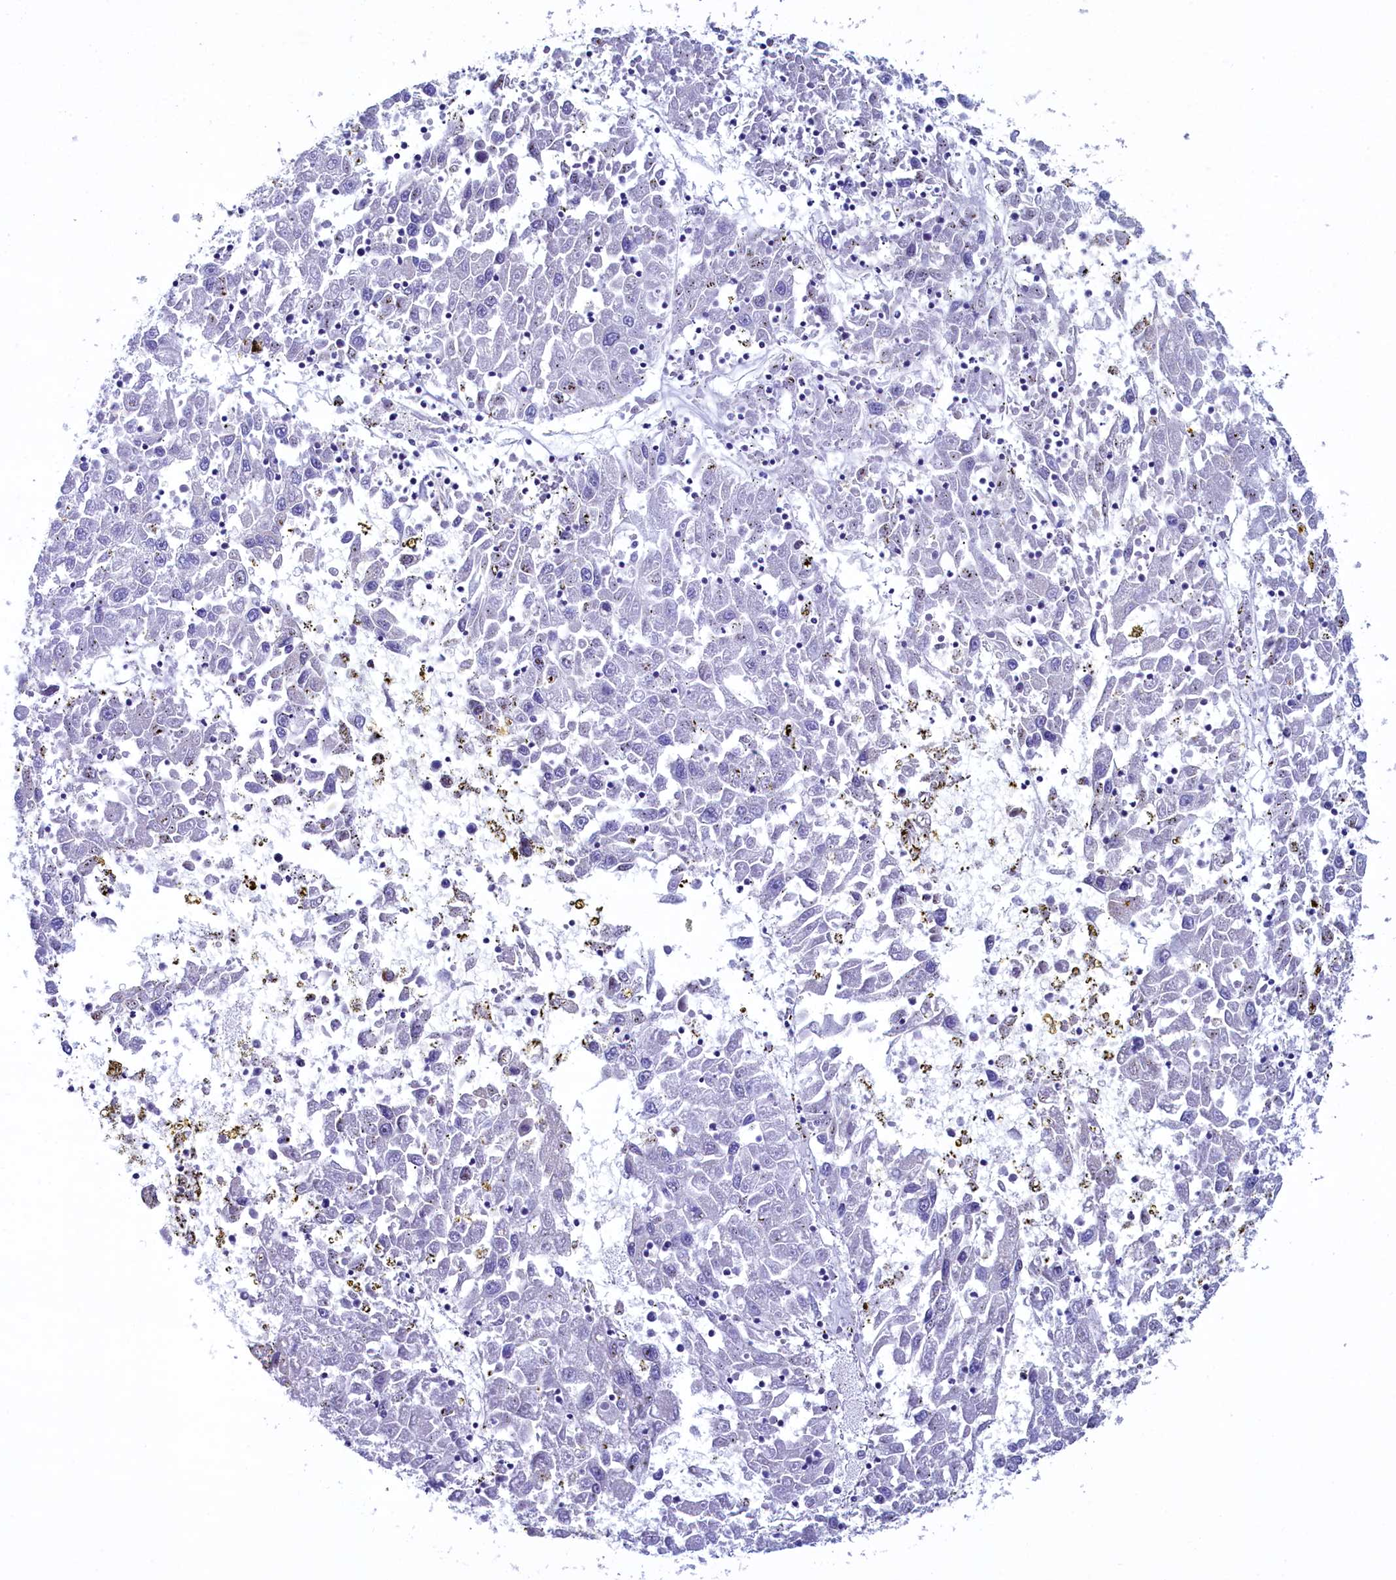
{"staining": {"intensity": "negative", "quantity": "none", "location": "none"}, "tissue": "liver cancer", "cell_type": "Tumor cells", "image_type": "cancer", "snomed": [{"axis": "morphology", "description": "Carcinoma, Hepatocellular, NOS"}, {"axis": "topography", "description": "Liver"}], "caption": "This is an immunohistochemistry (IHC) photomicrograph of hepatocellular carcinoma (liver). There is no expression in tumor cells.", "gene": "GPR21", "patient": {"sex": "male", "age": 49}}